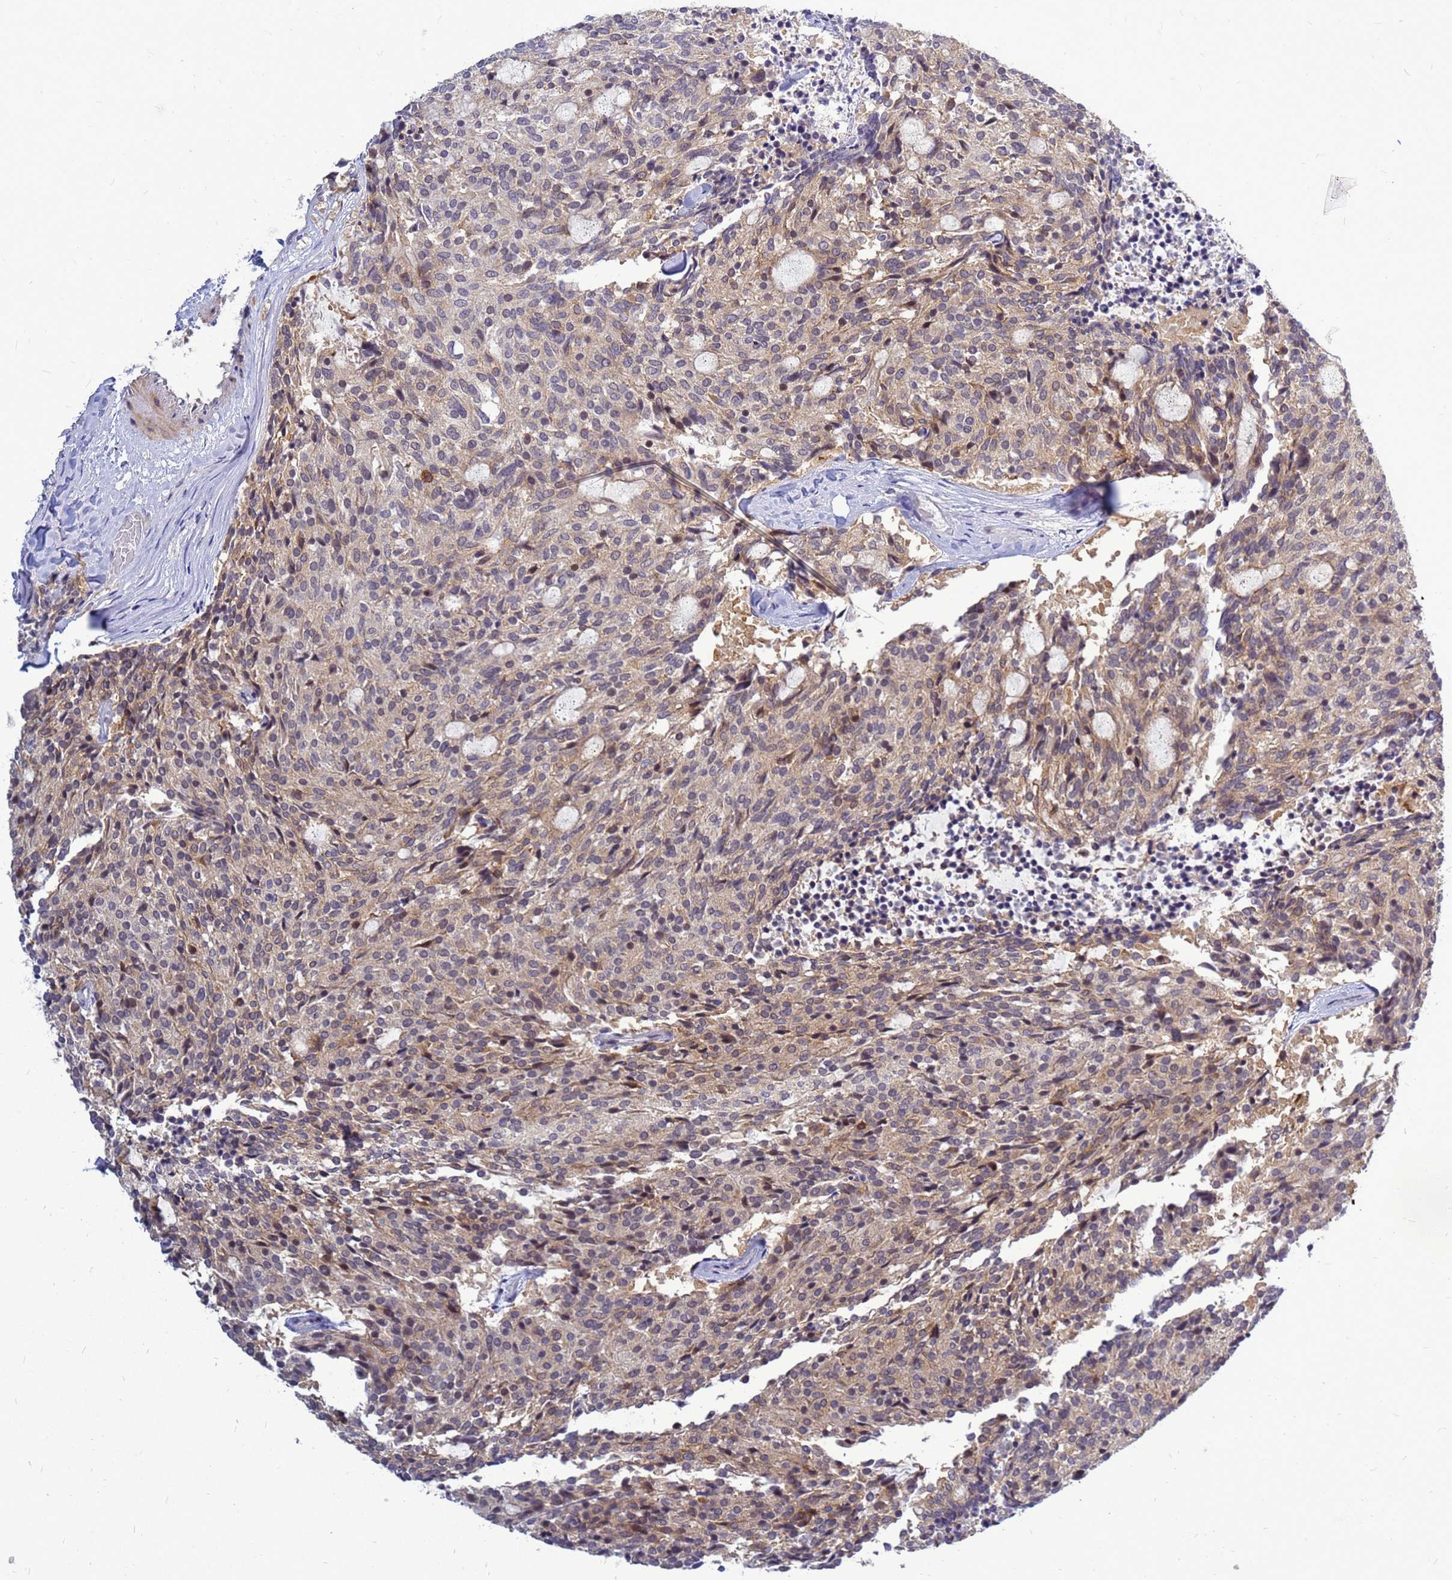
{"staining": {"intensity": "weak", "quantity": "25%-75%", "location": "cytoplasmic/membranous,nuclear"}, "tissue": "carcinoid", "cell_type": "Tumor cells", "image_type": "cancer", "snomed": [{"axis": "morphology", "description": "Carcinoid, malignant, NOS"}, {"axis": "topography", "description": "Pancreas"}], "caption": "High-magnification brightfield microscopy of malignant carcinoid stained with DAB (3,3'-diaminobenzidine) (brown) and counterstained with hematoxylin (blue). tumor cells exhibit weak cytoplasmic/membranous and nuclear positivity is appreciated in approximately25%-75% of cells.", "gene": "SRGAP3", "patient": {"sex": "female", "age": 54}}